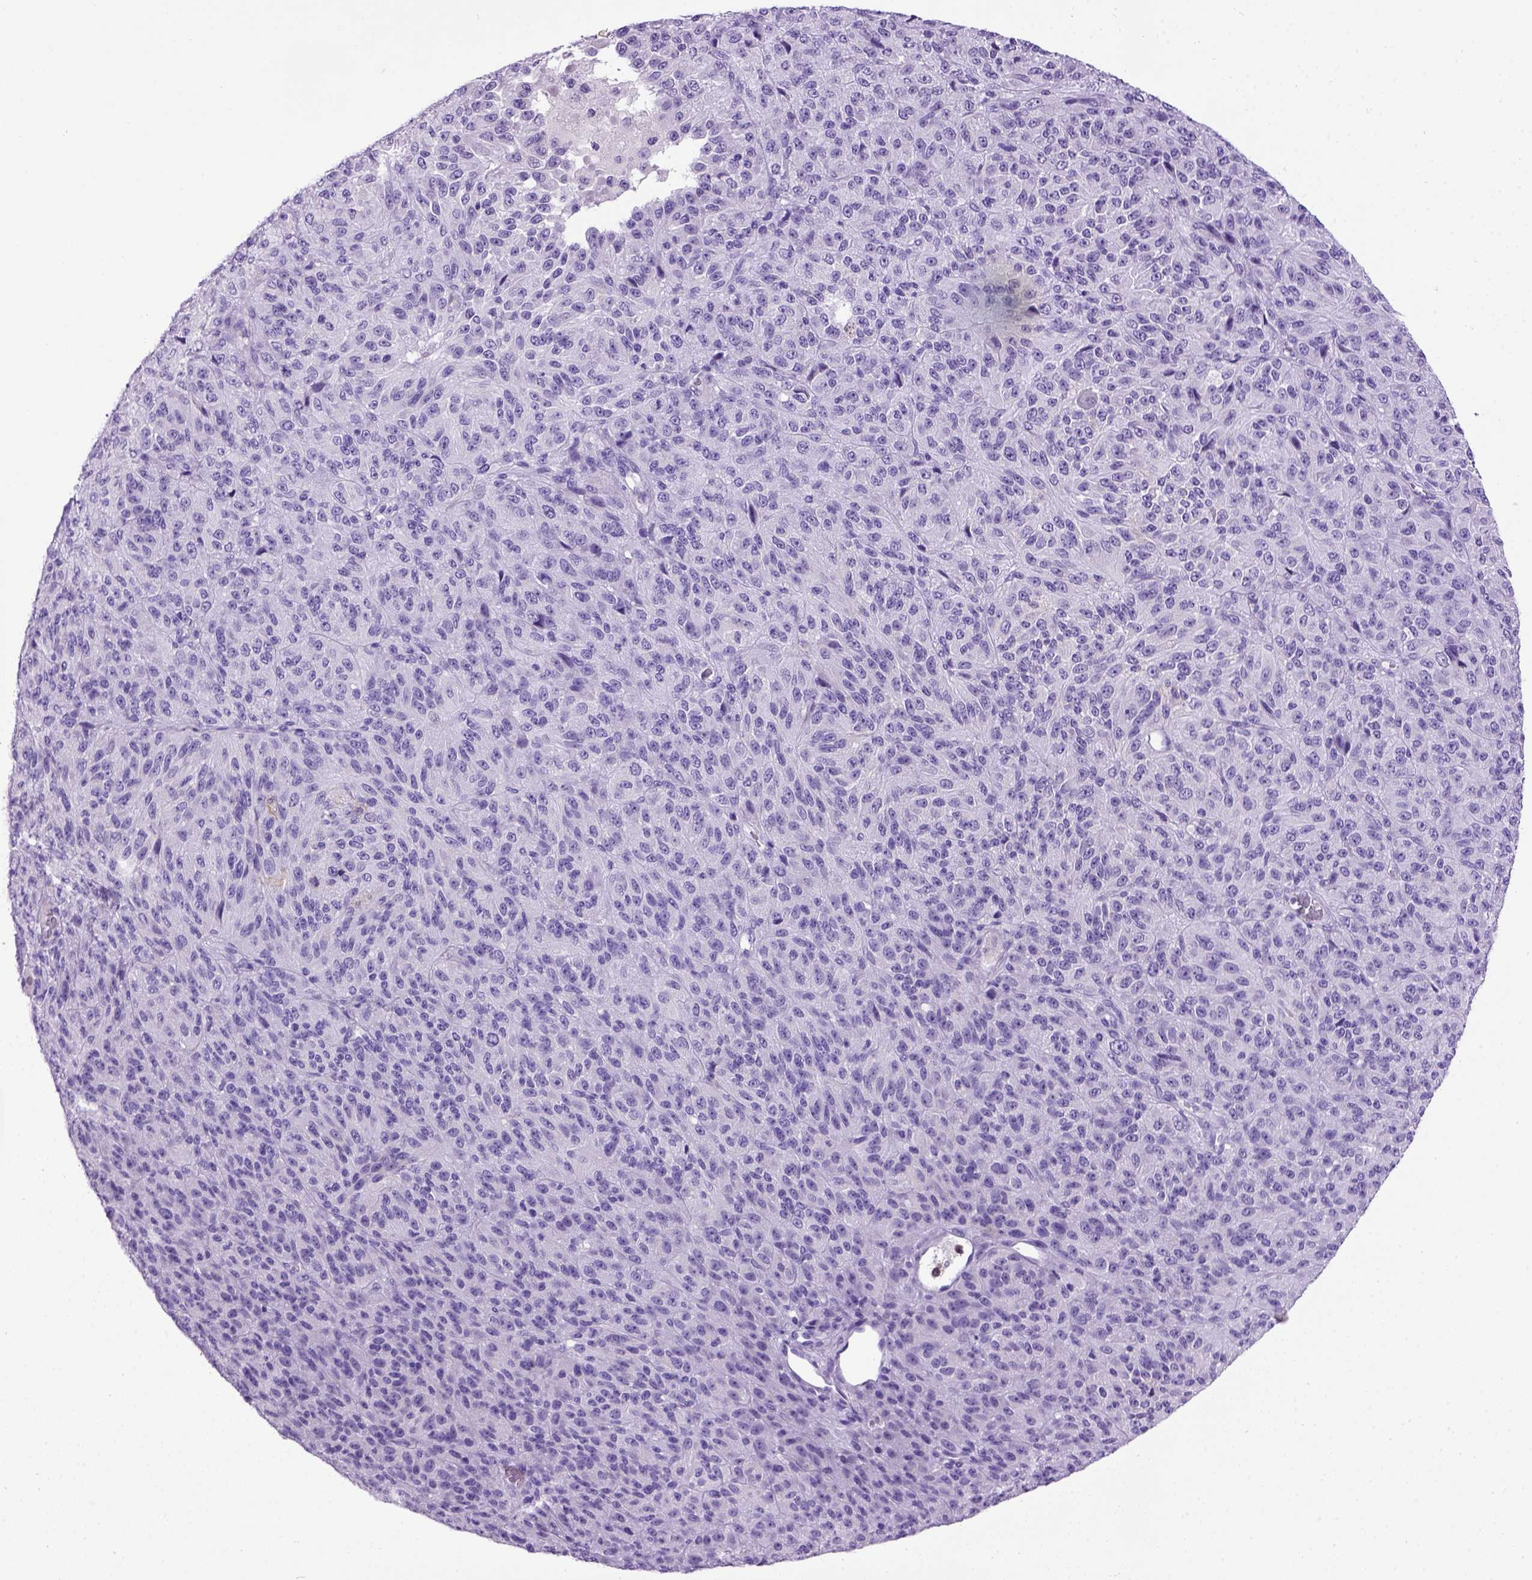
{"staining": {"intensity": "negative", "quantity": "none", "location": "none"}, "tissue": "melanoma", "cell_type": "Tumor cells", "image_type": "cancer", "snomed": [{"axis": "morphology", "description": "Malignant melanoma, Metastatic site"}, {"axis": "topography", "description": "Brain"}], "caption": "Immunohistochemical staining of melanoma reveals no significant positivity in tumor cells.", "gene": "ITGAX", "patient": {"sex": "female", "age": 56}}